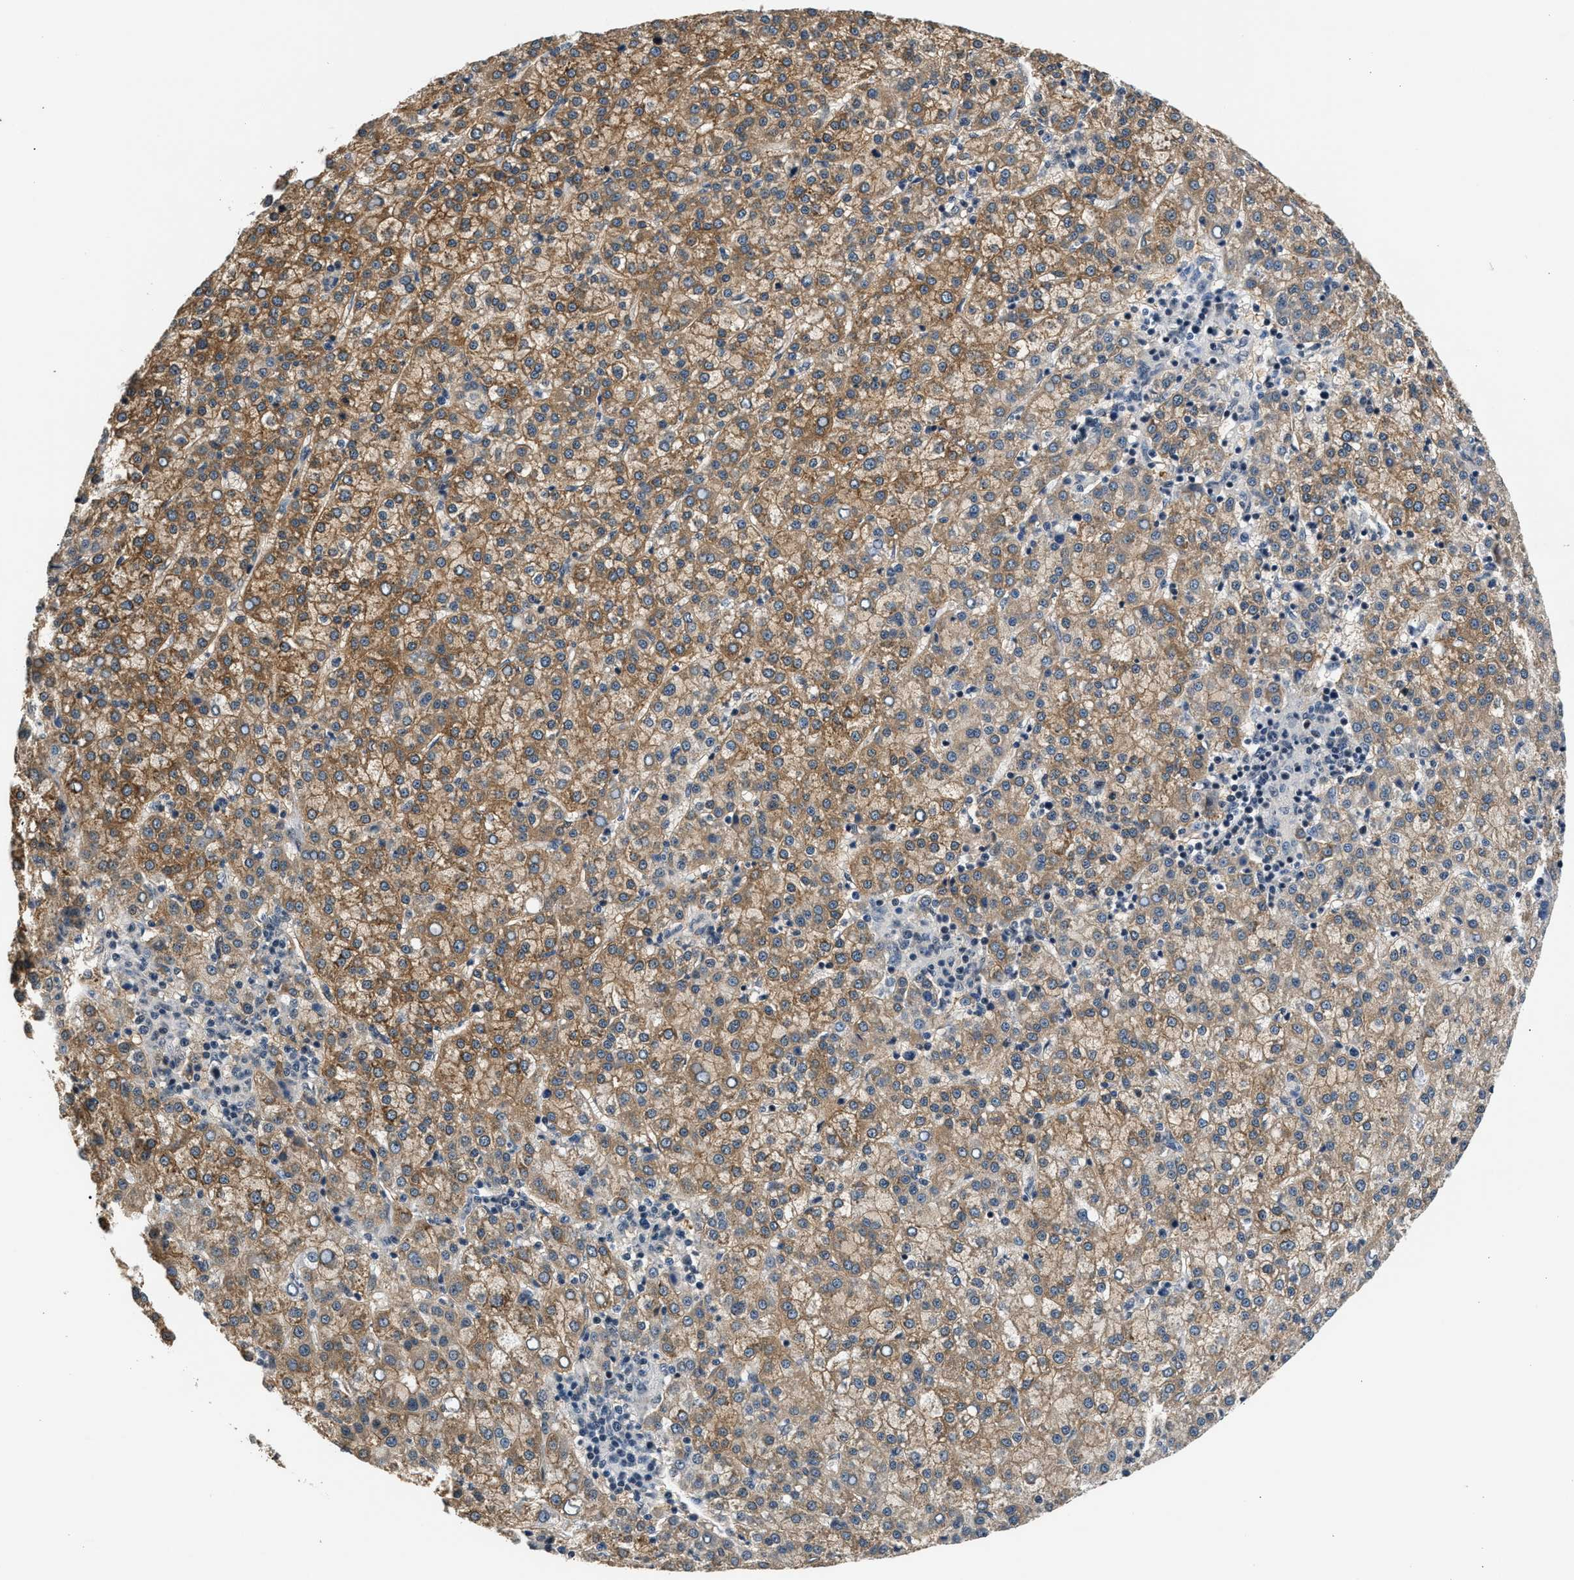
{"staining": {"intensity": "moderate", "quantity": ">75%", "location": "cytoplasmic/membranous"}, "tissue": "liver cancer", "cell_type": "Tumor cells", "image_type": "cancer", "snomed": [{"axis": "morphology", "description": "Carcinoma, Hepatocellular, NOS"}, {"axis": "topography", "description": "Liver"}], "caption": "Liver hepatocellular carcinoma stained with IHC demonstrates moderate cytoplasmic/membranous staining in about >75% of tumor cells. (IHC, brightfield microscopy, high magnification).", "gene": "RBM33", "patient": {"sex": "female", "age": 58}}